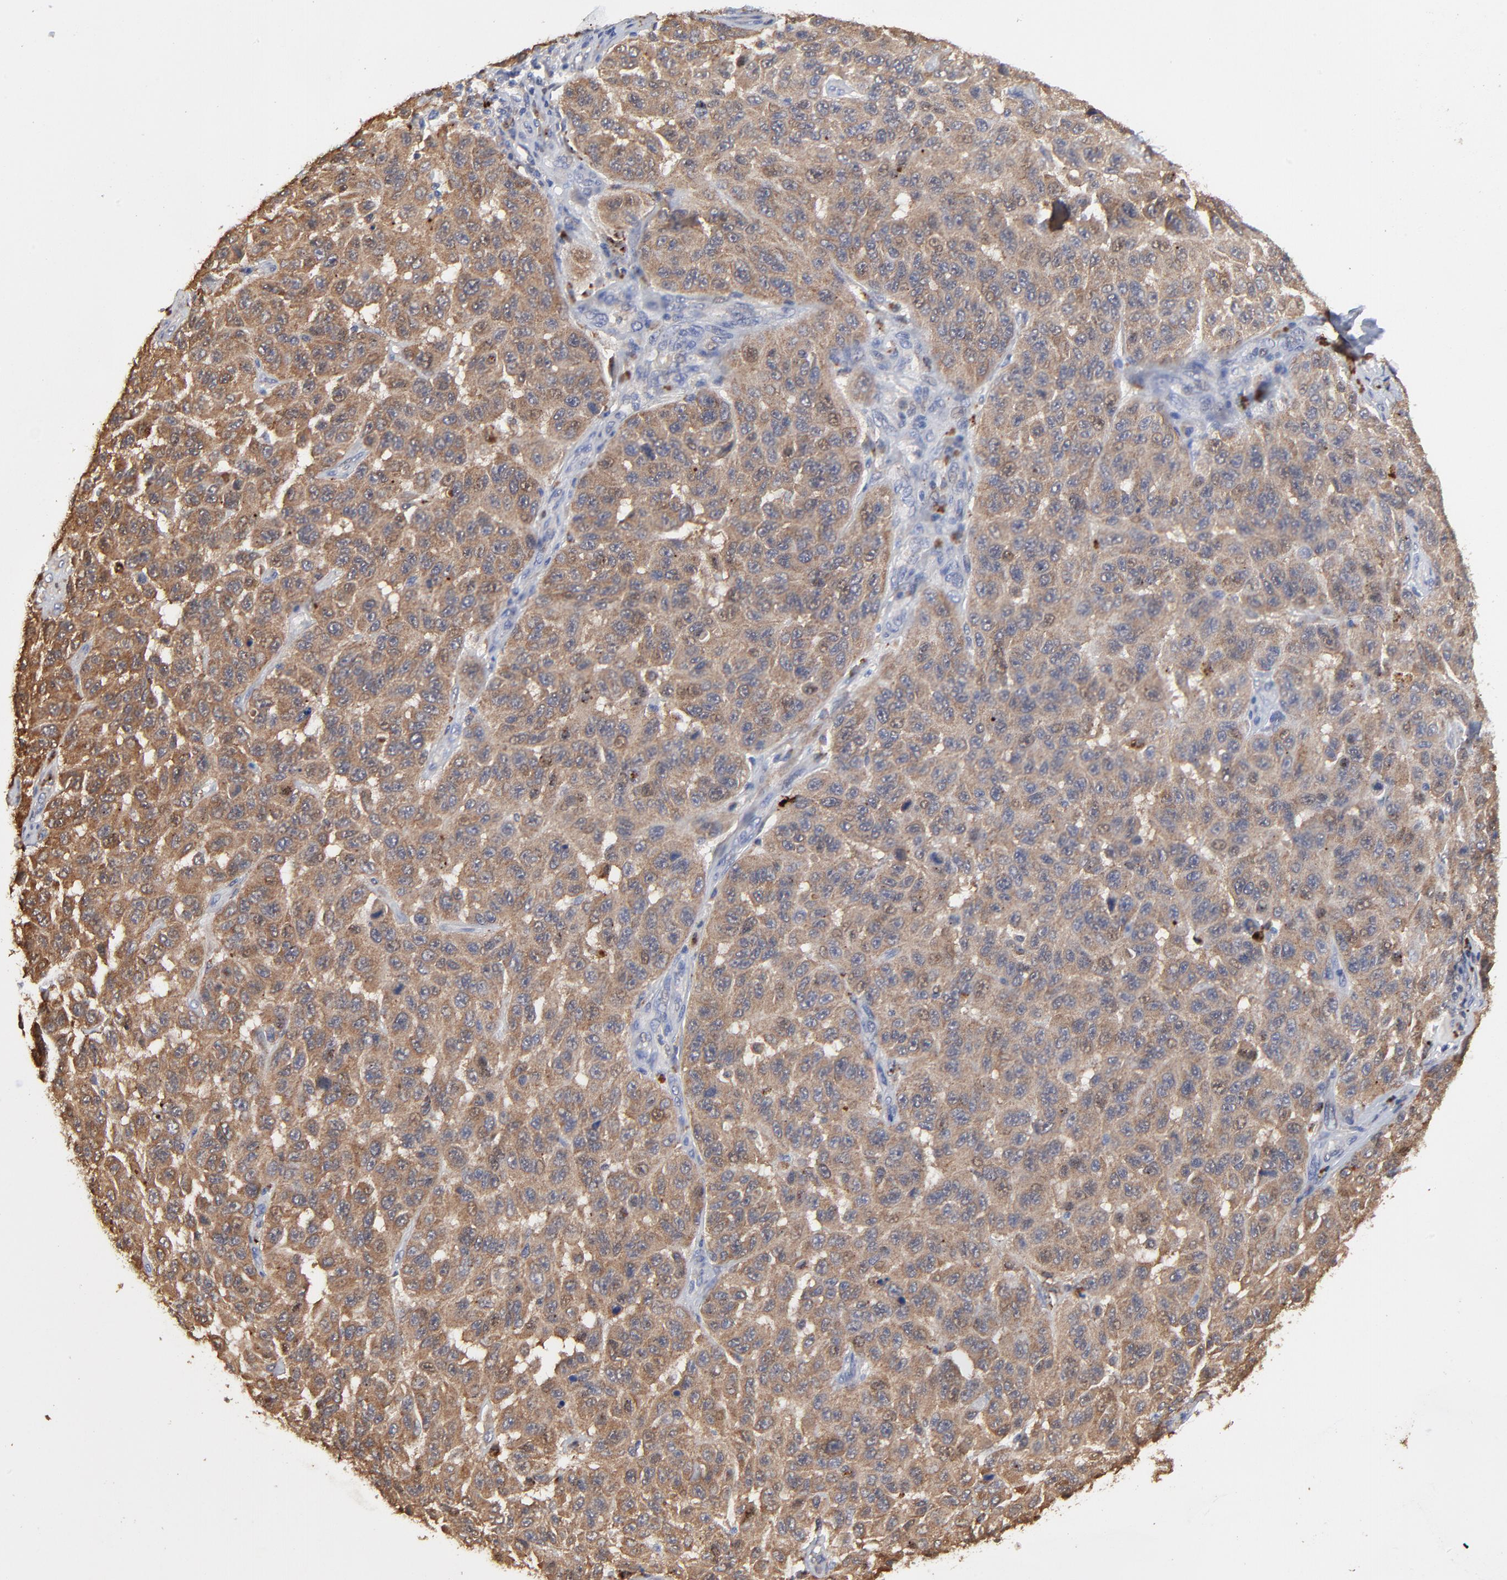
{"staining": {"intensity": "moderate", "quantity": ">75%", "location": "cytoplasmic/membranous"}, "tissue": "melanoma", "cell_type": "Tumor cells", "image_type": "cancer", "snomed": [{"axis": "morphology", "description": "Malignant melanoma, NOS"}, {"axis": "topography", "description": "Skin"}], "caption": "Brown immunohistochemical staining in melanoma displays moderate cytoplasmic/membranous positivity in about >75% of tumor cells.", "gene": "LGALS3", "patient": {"sex": "male", "age": 30}}